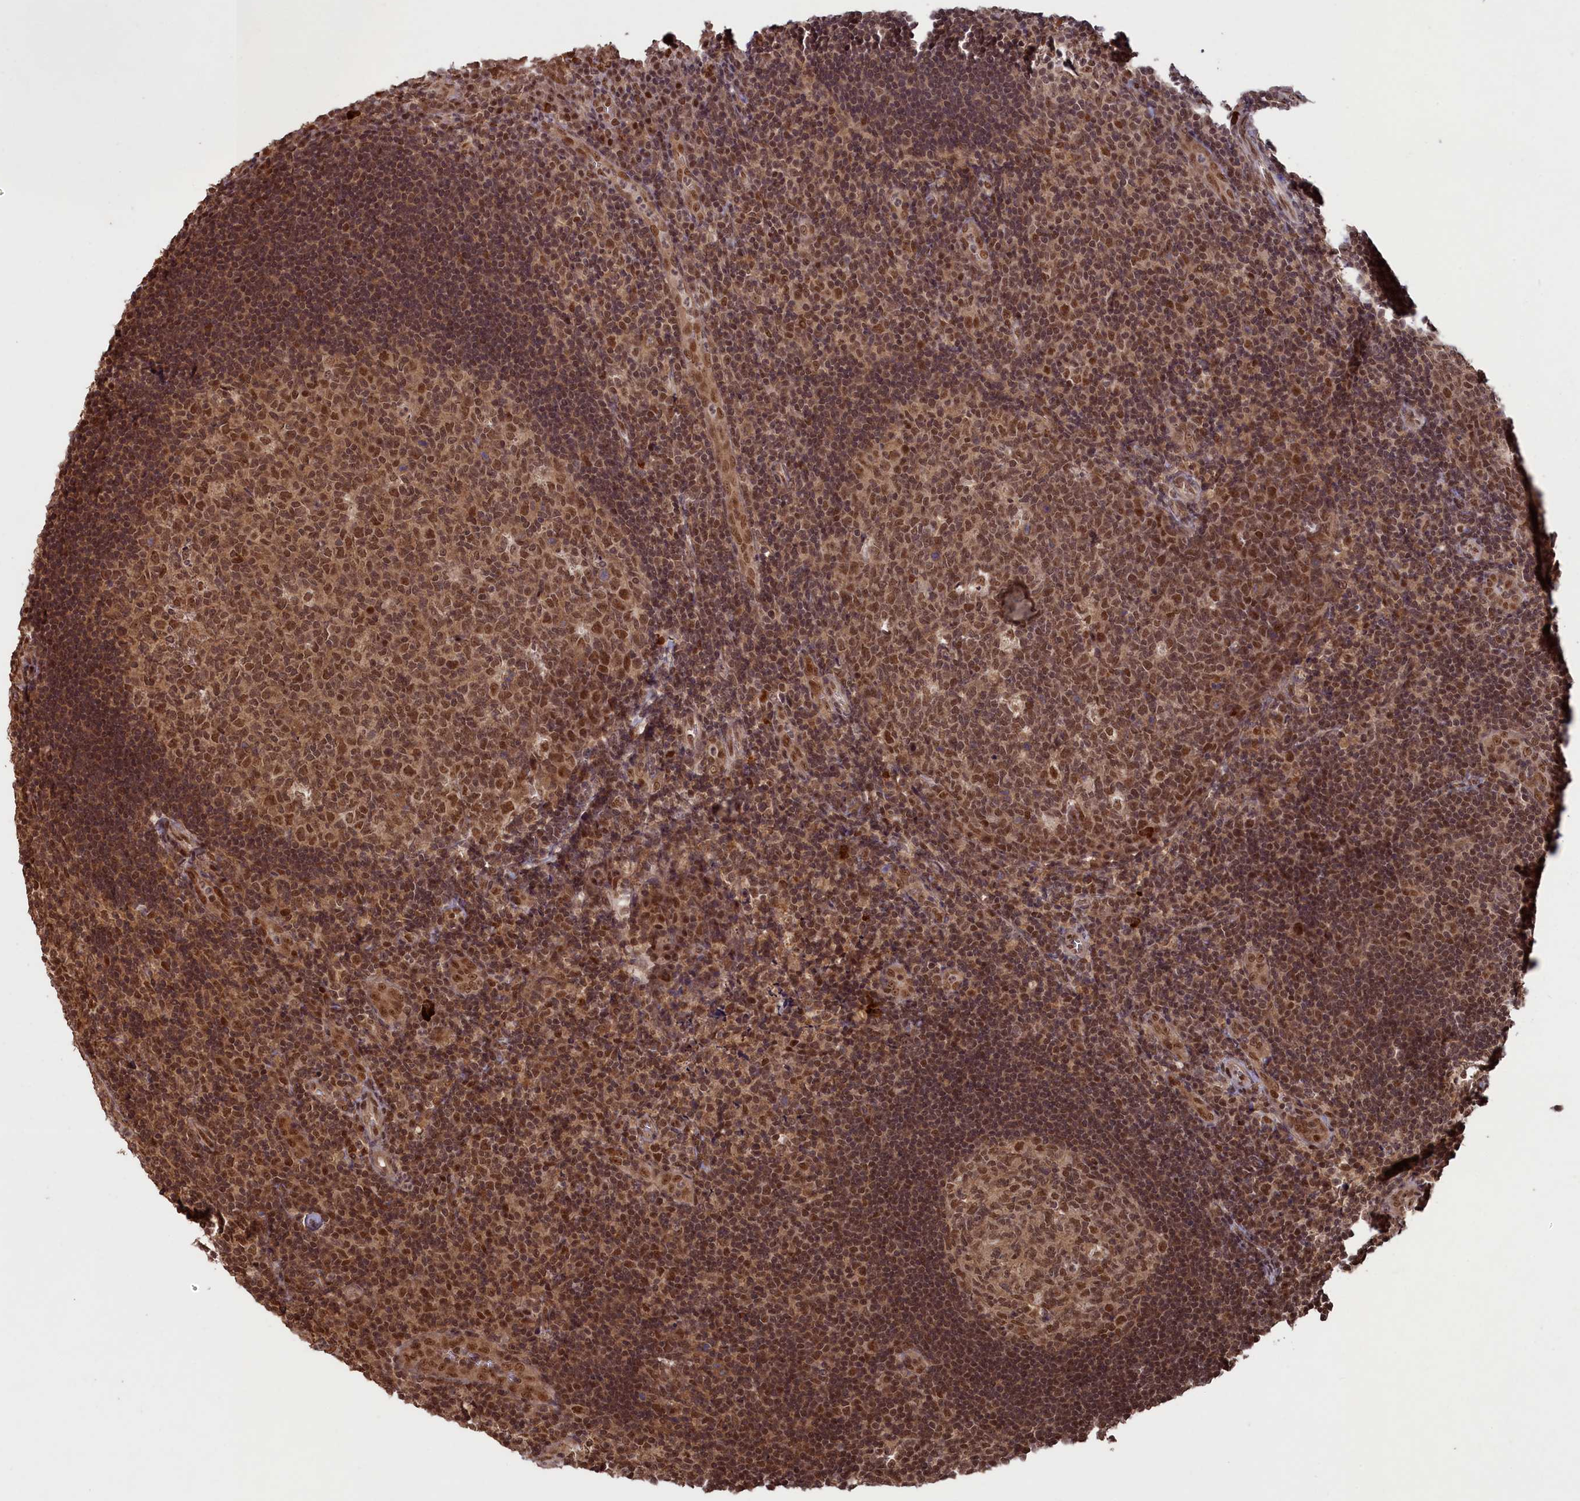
{"staining": {"intensity": "moderate", "quantity": ">75%", "location": "nuclear"}, "tissue": "tonsil", "cell_type": "Germinal center cells", "image_type": "normal", "snomed": [{"axis": "morphology", "description": "Normal tissue, NOS"}, {"axis": "topography", "description": "Tonsil"}], "caption": "This is a photomicrograph of immunohistochemistry (IHC) staining of normal tonsil, which shows moderate expression in the nuclear of germinal center cells.", "gene": "NAE1", "patient": {"sex": "male", "age": 17}}